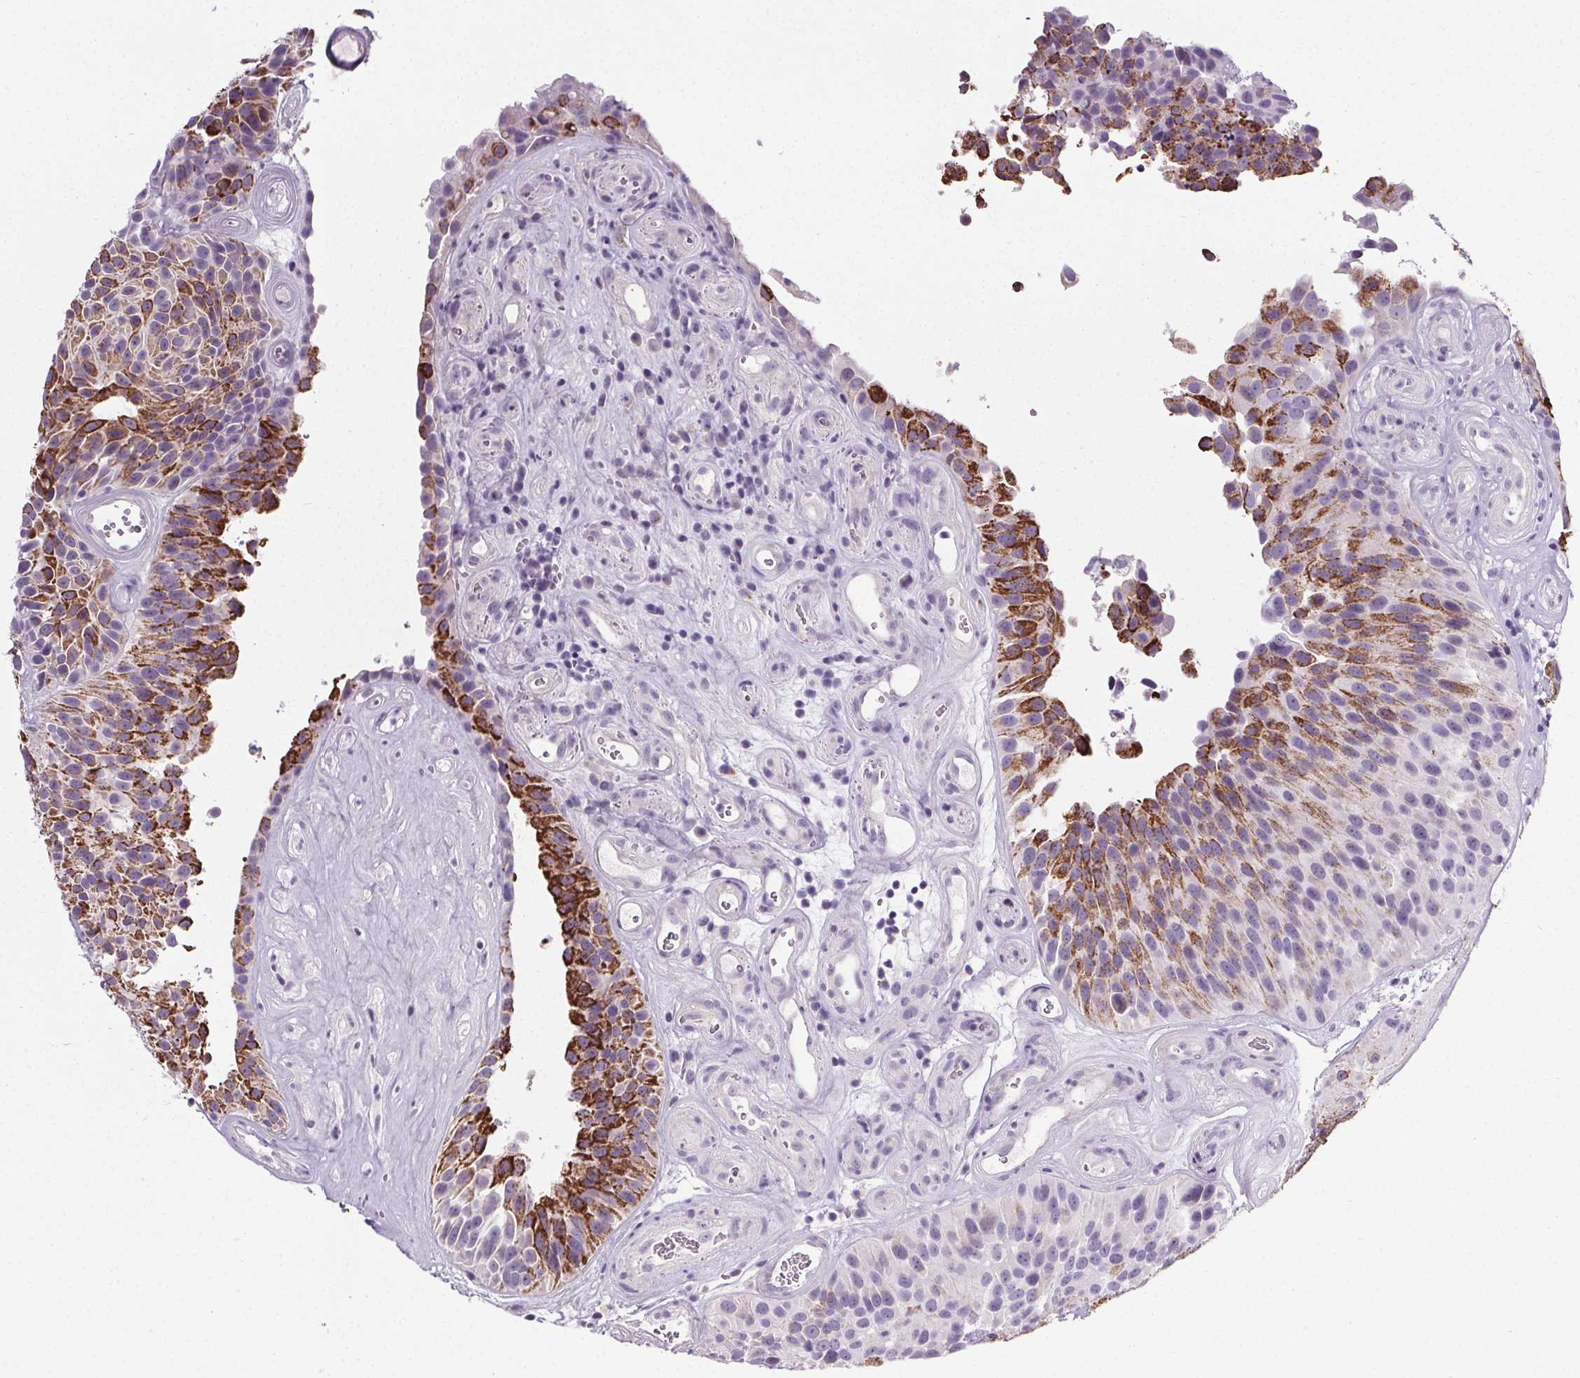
{"staining": {"intensity": "strong", "quantity": "25%-75%", "location": "cytoplasmic/membranous"}, "tissue": "urothelial cancer", "cell_type": "Tumor cells", "image_type": "cancer", "snomed": [{"axis": "morphology", "description": "Urothelial carcinoma, Low grade"}, {"axis": "topography", "description": "Urinary bladder"}], "caption": "Immunohistochemical staining of low-grade urothelial carcinoma demonstrates strong cytoplasmic/membranous protein staining in about 25%-75% of tumor cells.", "gene": "ELAVL2", "patient": {"sex": "male", "age": 76}}